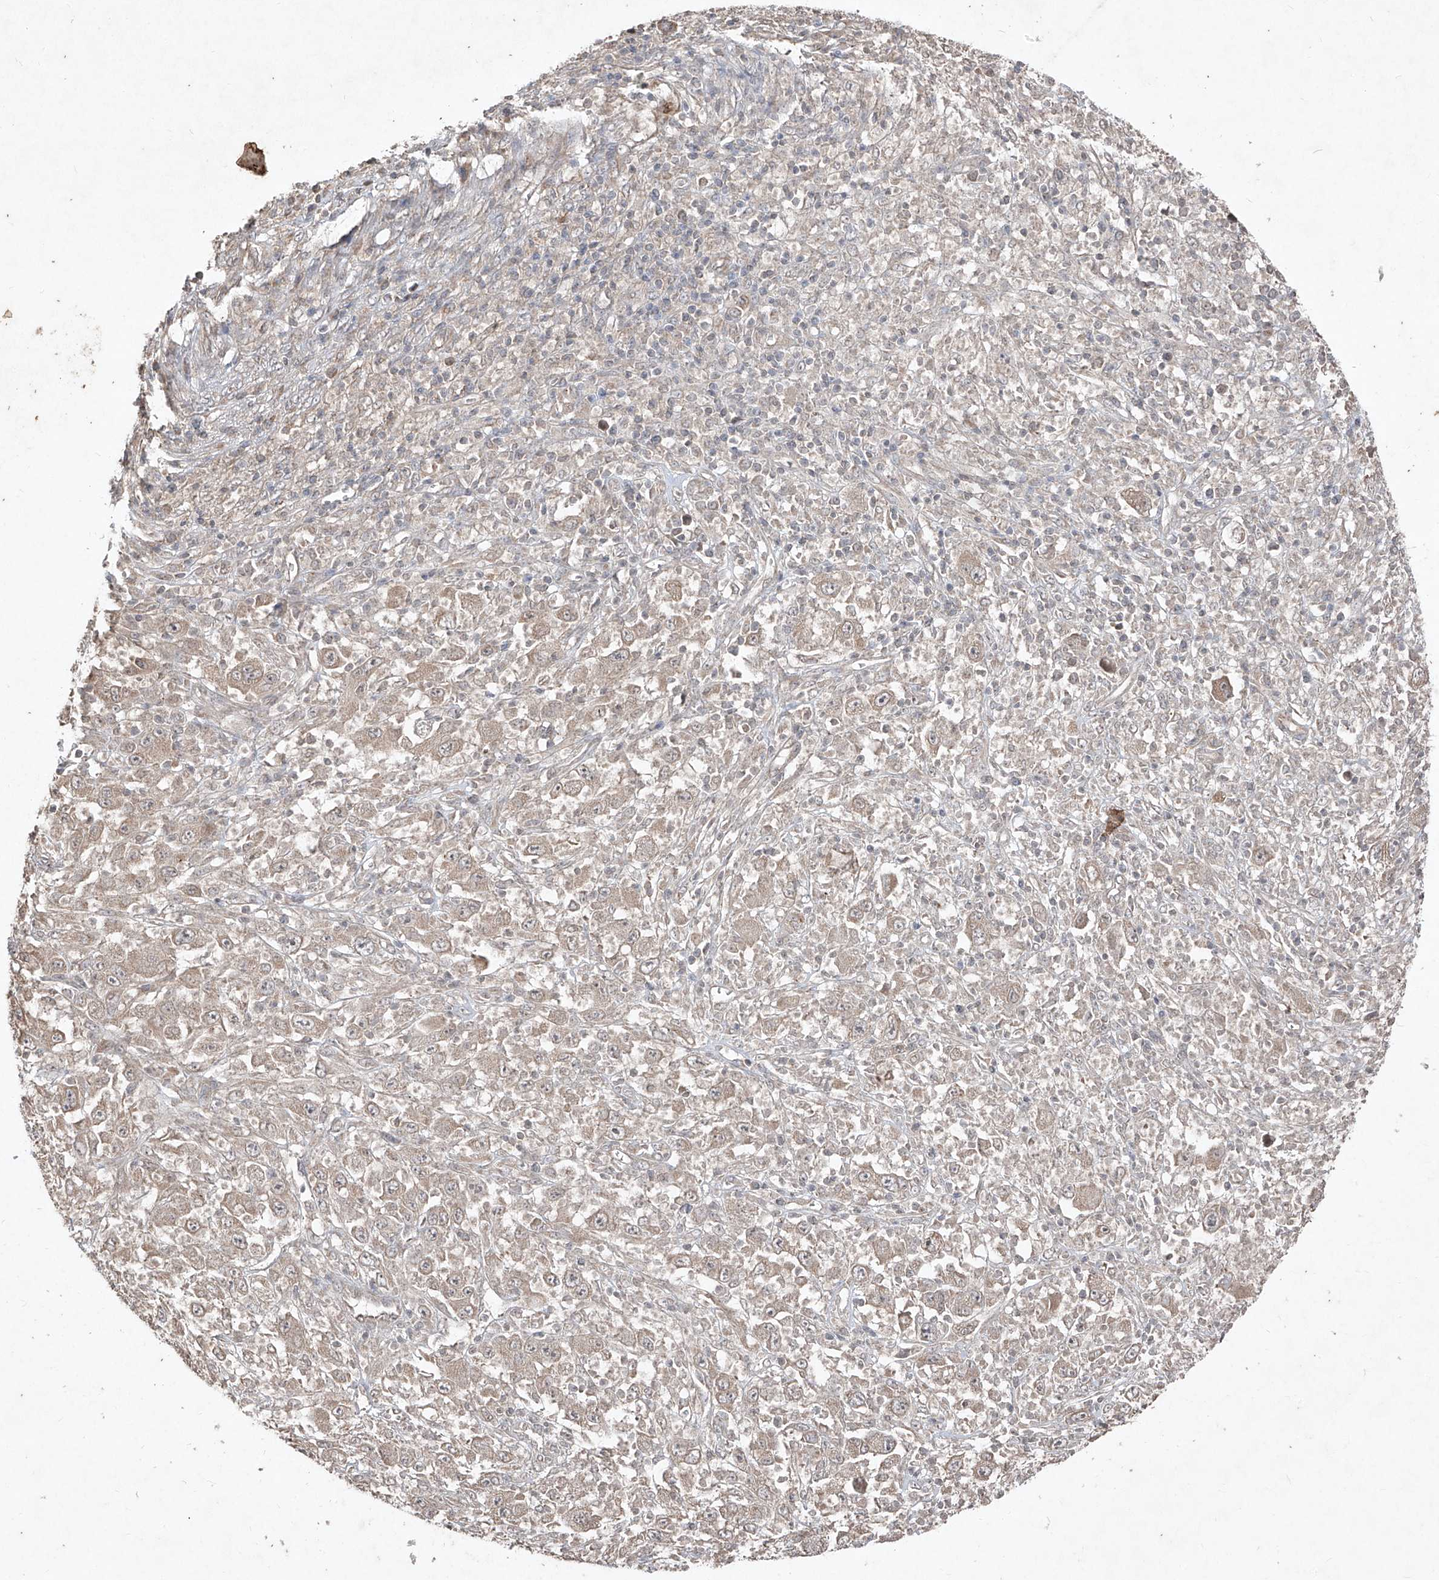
{"staining": {"intensity": "moderate", "quantity": "25%-75%", "location": "cytoplasmic/membranous"}, "tissue": "melanoma", "cell_type": "Tumor cells", "image_type": "cancer", "snomed": [{"axis": "morphology", "description": "Malignant melanoma, Metastatic site"}, {"axis": "topography", "description": "Skin"}], "caption": "IHC photomicrograph of malignant melanoma (metastatic site) stained for a protein (brown), which exhibits medium levels of moderate cytoplasmic/membranous positivity in about 25%-75% of tumor cells.", "gene": "ABCD3", "patient": {"sex": "female", "age": 56}}